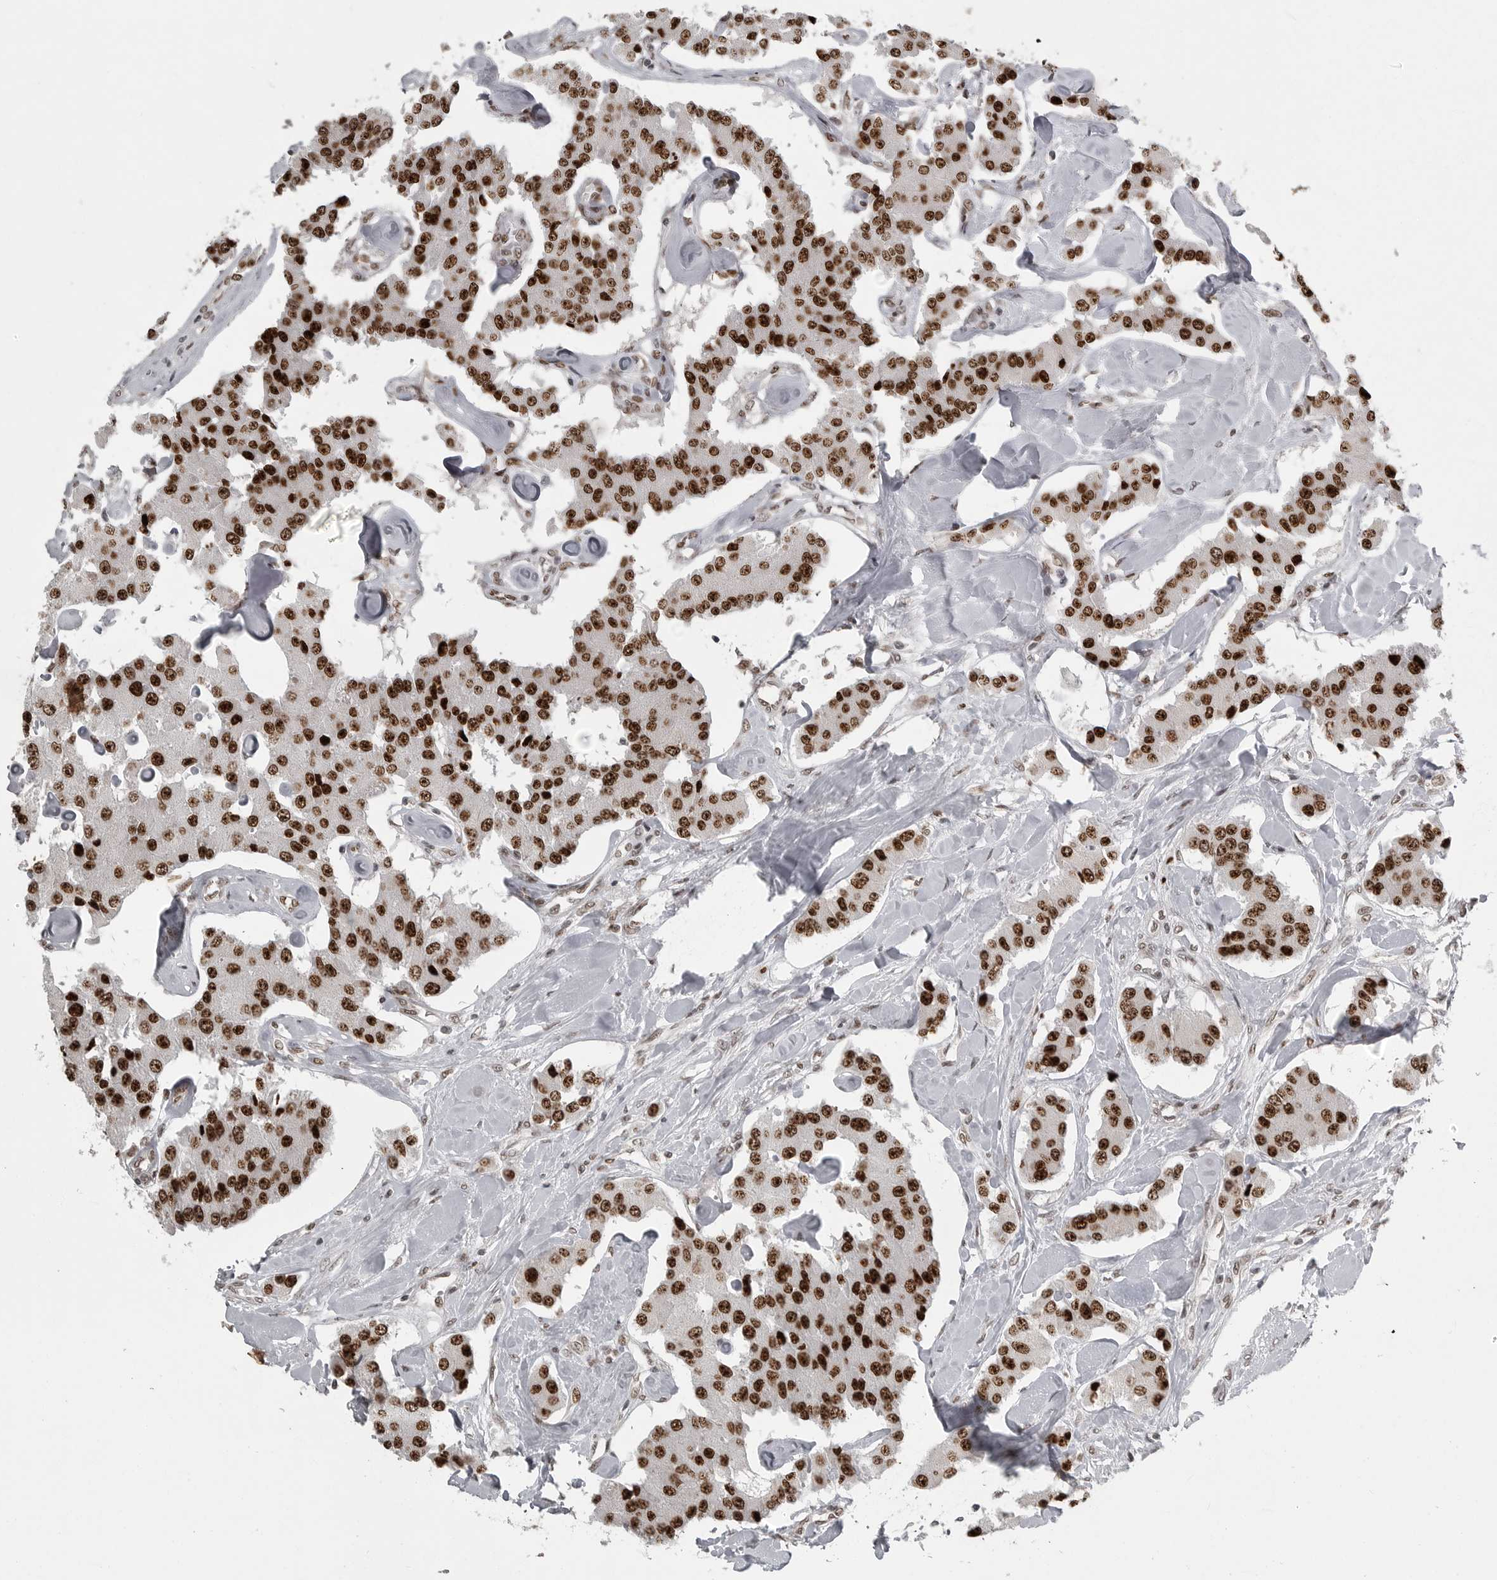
{"staining": {"intensity": "strong", "quantity": ">75%", "location": "nuclear"}, "tissue": "carcinoid", "cell_type": "Tumor cells", "image_type": "cancer", "snomed": [{"axis": "morphology", "description": "Carcinoid, malignant, NOS"}, {"axis": "topography", "description": "Pancreas"}], "caption": "The micrograph exhibits immunohistochemical staining of malignant carcinoid. There is strong nuclear staining is appreciated in about >75% of tumor cells.", "gene": "YAF2", "patient": {"sex": "male", "age": 41}}